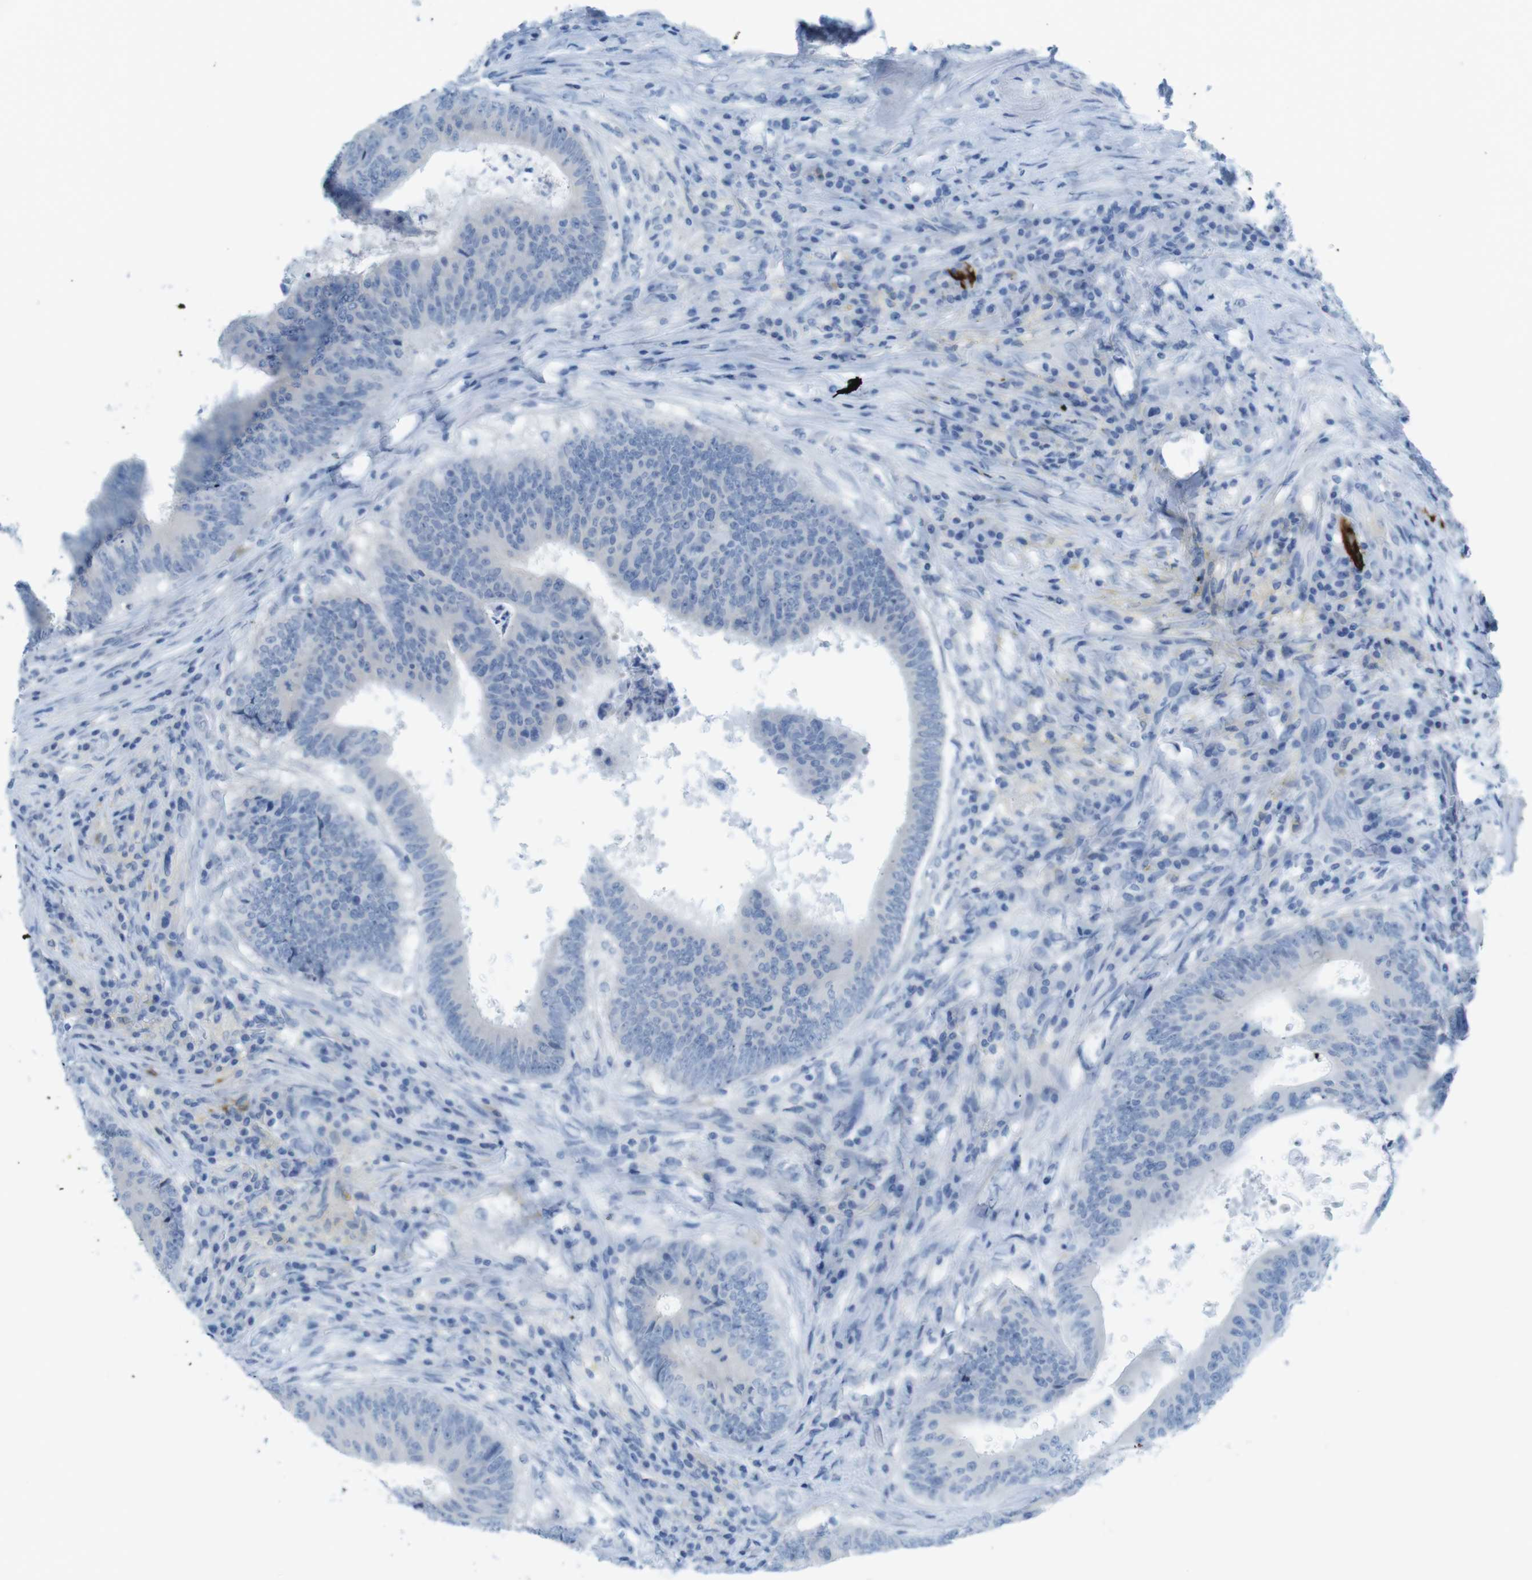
{"staining": {"intensity": "negative", "quantity": "none", "location": "none"}, "tissue": "colorectal cancer", "cell_type": "Tumor cells", "image_type": "cancer", "snomed": [{"axis": "morphology", "description": "Adenocarcinoma, NOS"}, {"axis": "topography", "description": "Rectum"}], "caption": "Immunohistochemistry of colorectal cancer (adenocarcinoma) exhibits no expression in tumor cells.", "gene": "GAP43", "patient": {"sex": "male", "age": 72}}